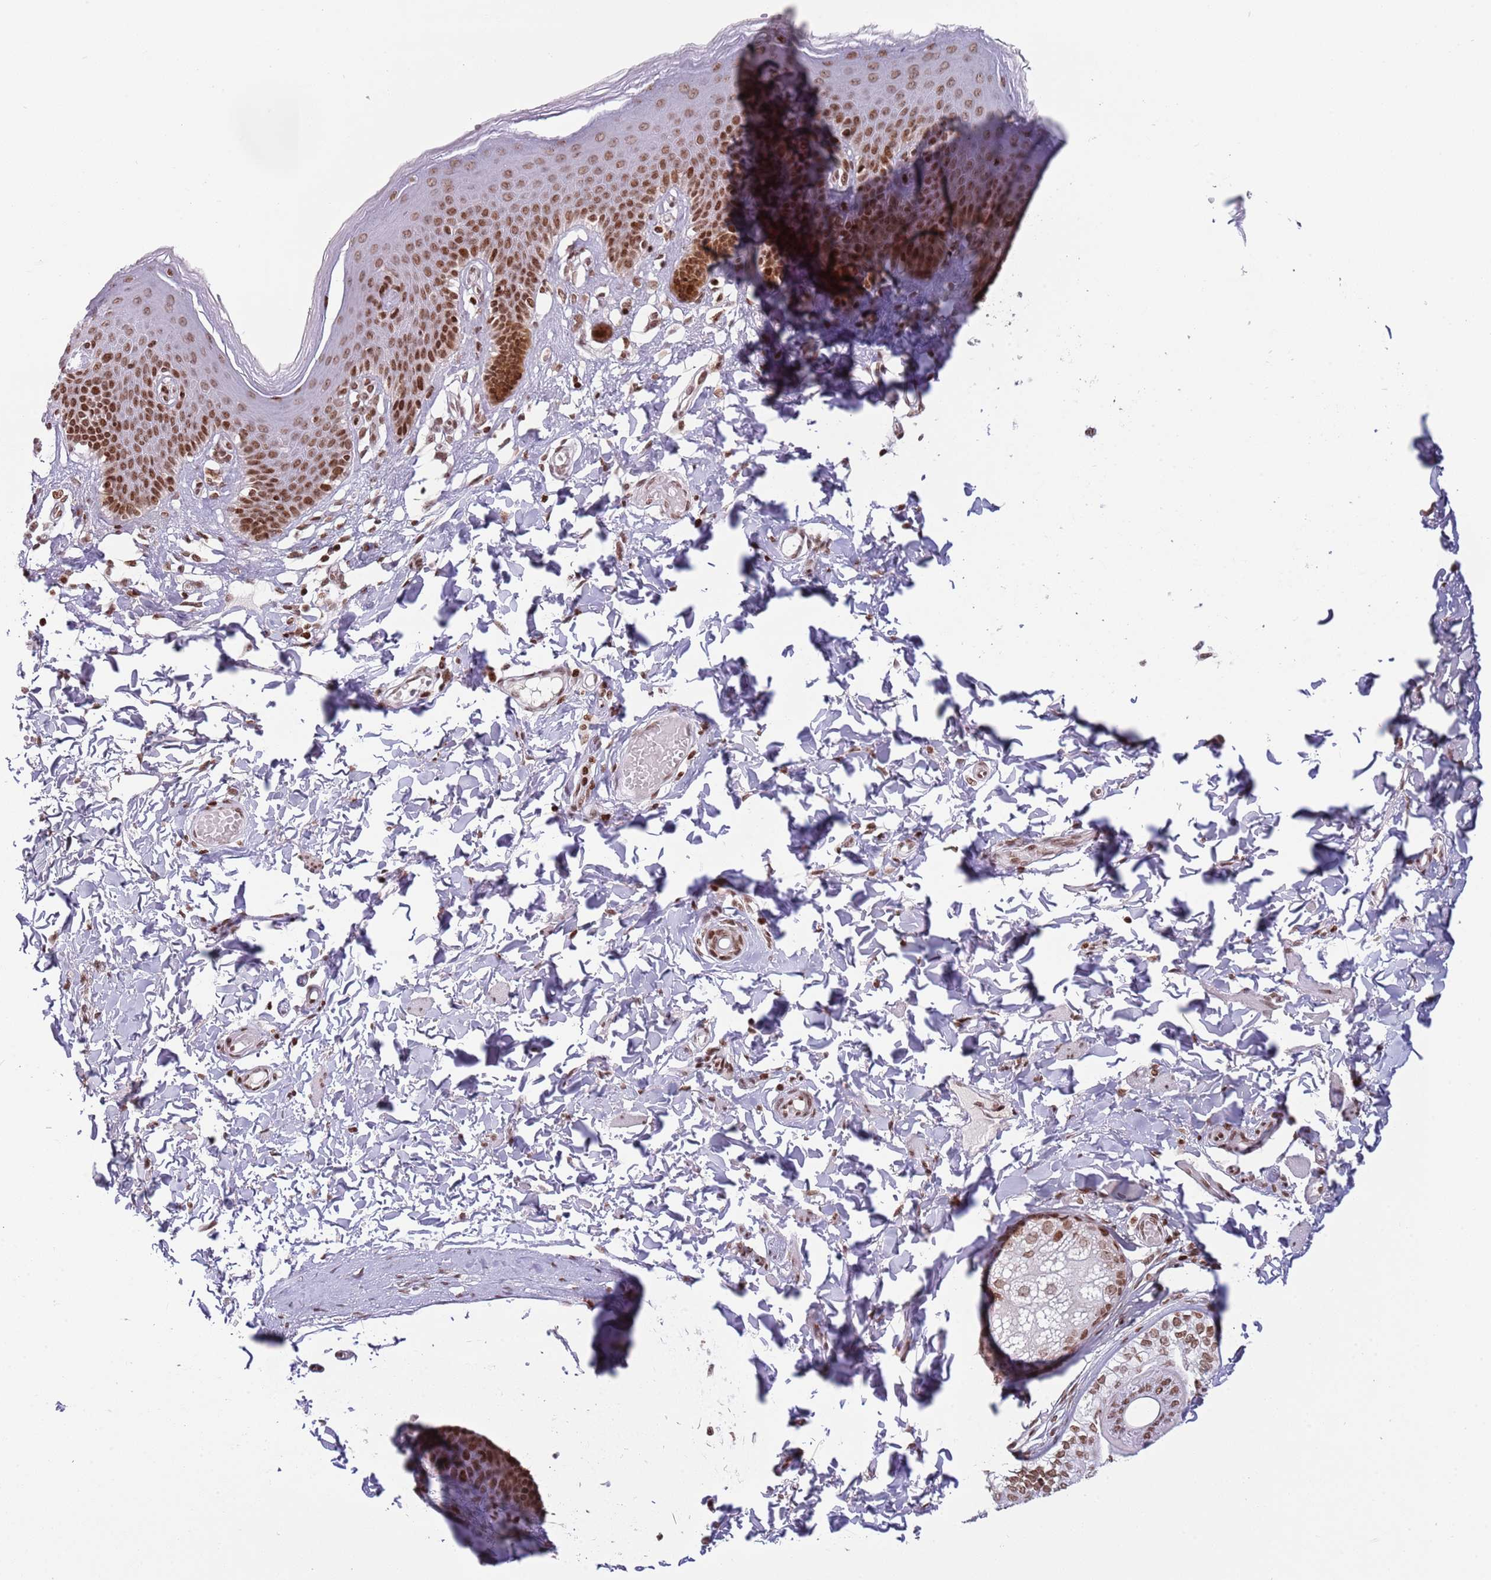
{"staining": {"intensity": "strong", "quantity": "25%-75%", "location": "nuclear"}, "tissue": "skin", "cell_type": "Epidermal cells", "image_type": "normal", "snomed": [{"axis": "morphology", "description": "Normal tissue, NOS"}, {"axis": "topography", "description": "Vulva"}], "caption": "Brown immunohistochemical staining in unremarkable skin reveals strong nuclear expression in about 25%-75% of epidermal cells.", "gene": "SH3RF3", "patient": {"sex": "female", "age": 66}}